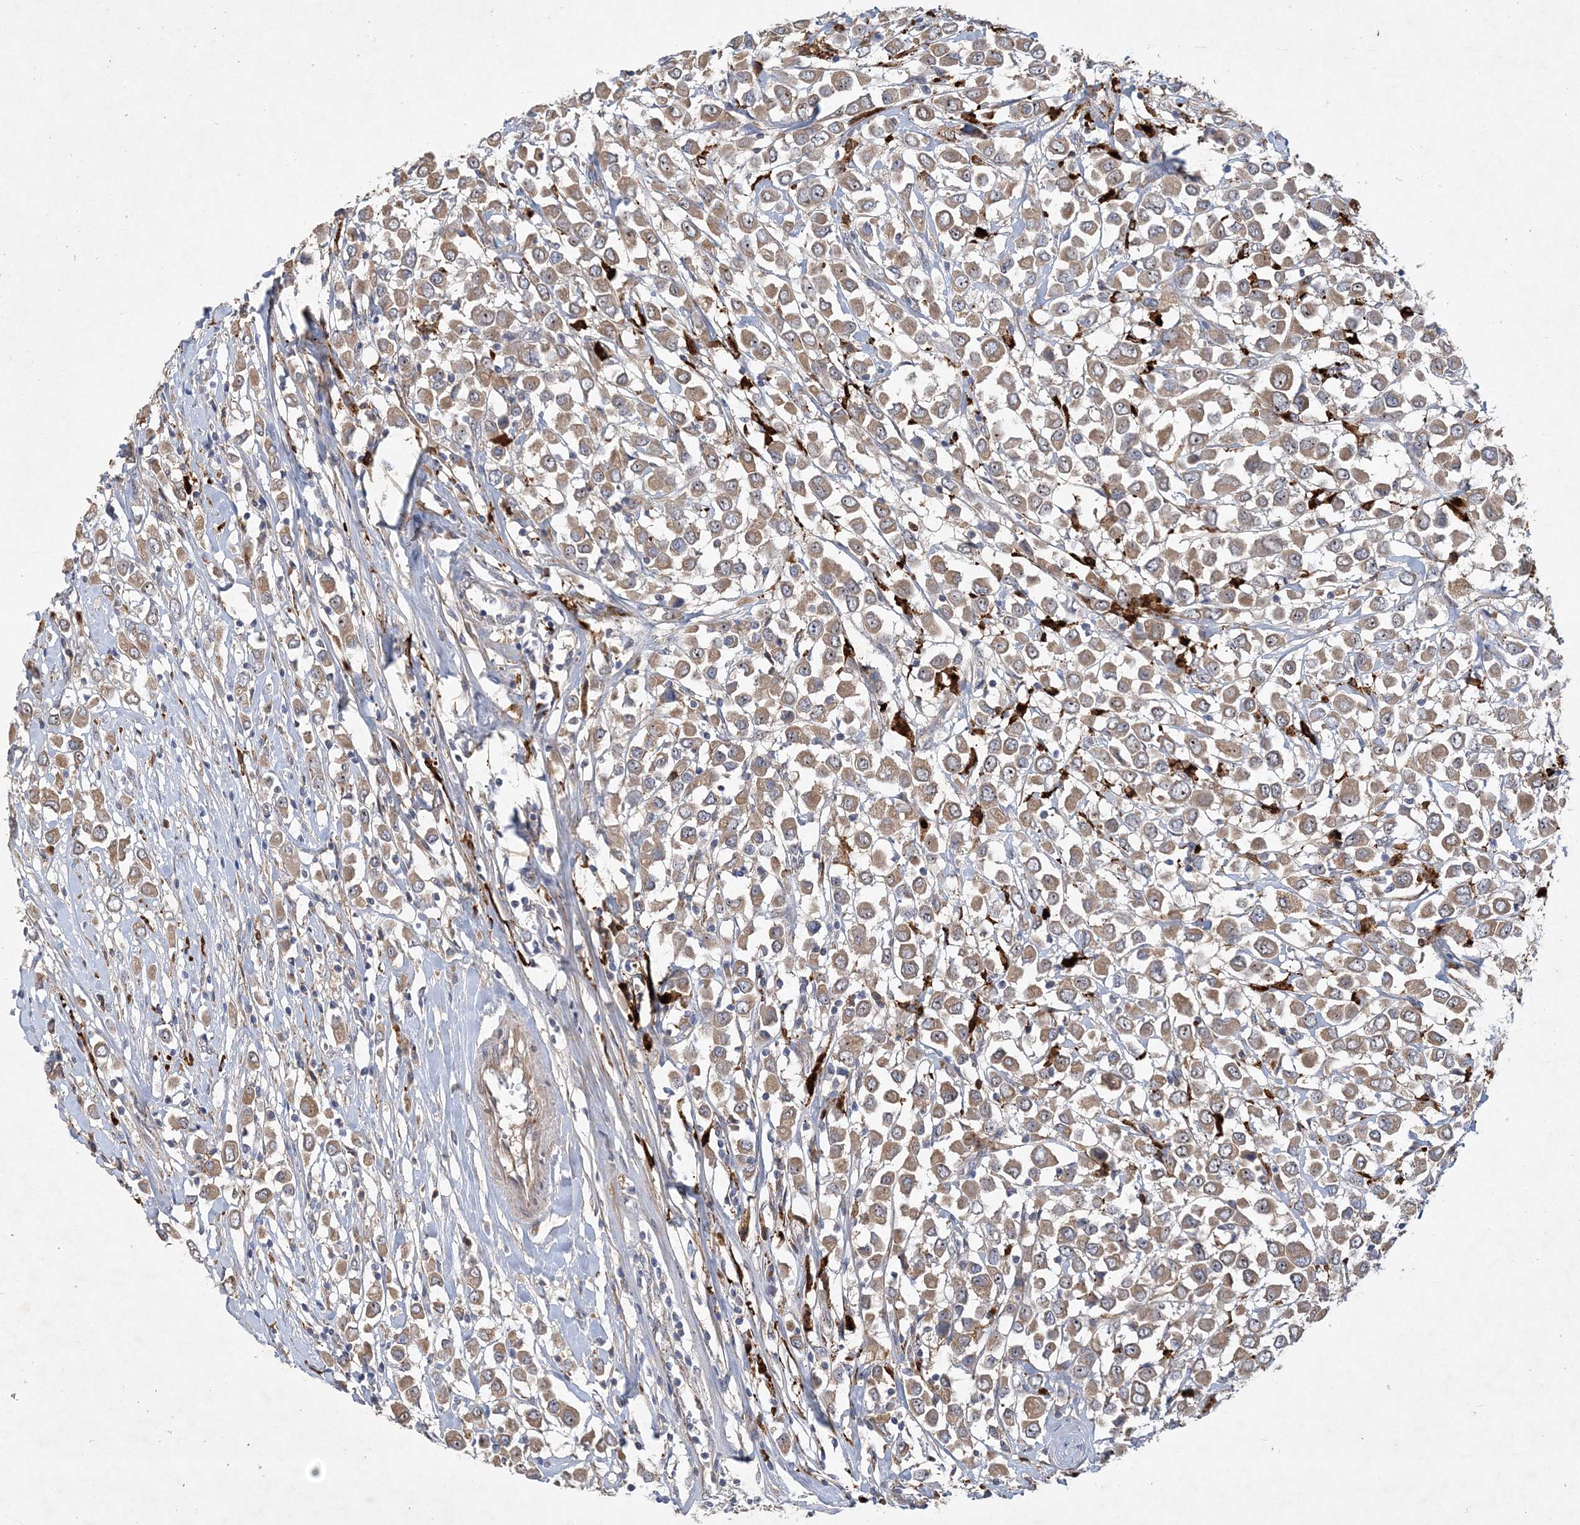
{"staining": {"intensity": "weak", "quantity": ">75%", "location": "cytoplasmic/membranous"}, "tissue": "breast cancer", "cell_type": "Tumor cells", "image_type": "cancer", "snomed": [{"axis": "morphology", "description": "Duct carcinoma"}, {"axis": "topography", "description": "Breast"}], "caption": "The photomicrograph reveals a brown stain indicating the presence of a protein in the cytoplasmic/membranous of tumor cells in breast cancer (invasive ductal carcinoma).", "gene": "FEZ2", "patient": {"sex": "female", "age": 61}}